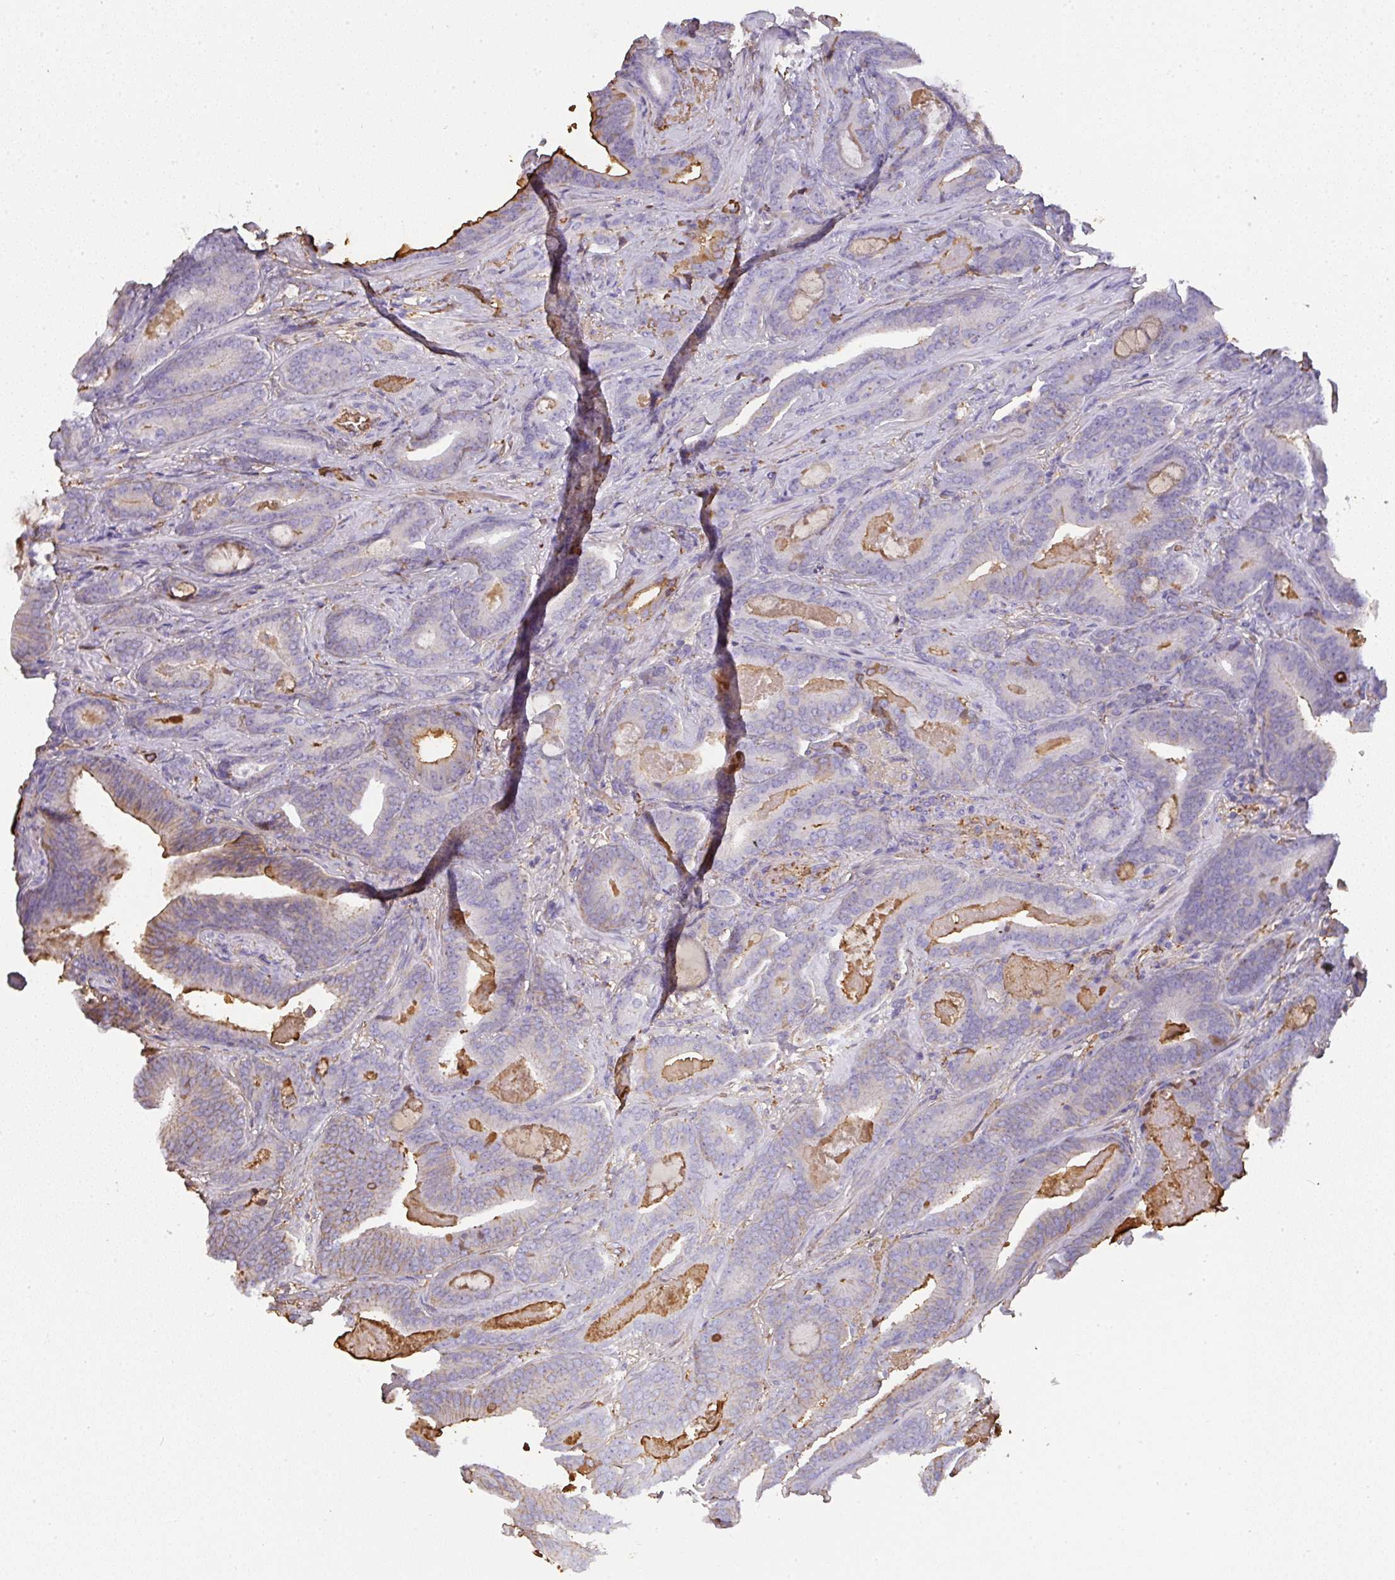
{"staining": {"intensity": "weak", "quantity": "<25%", "location": "cytoplasmic/membranous"}, "tissue": "prostate cancer", "cell_type": "Tumor cells", "image_type": "cancer", "snomed": [{"axis": "morphology", "description": "Adenocarcinoma, Low grade"}, {"axis": "topography", "description": "Prostate and seminal vesicle, NOS"}], "caption": "The immunohistochemistry histopathology image has no significant positivity in tumor cells of prostate cancer (adenocarcinoma (low-grade)) tissue.", "gene": "SMYD5", "patient": {"sex": "male", "age": 61}}